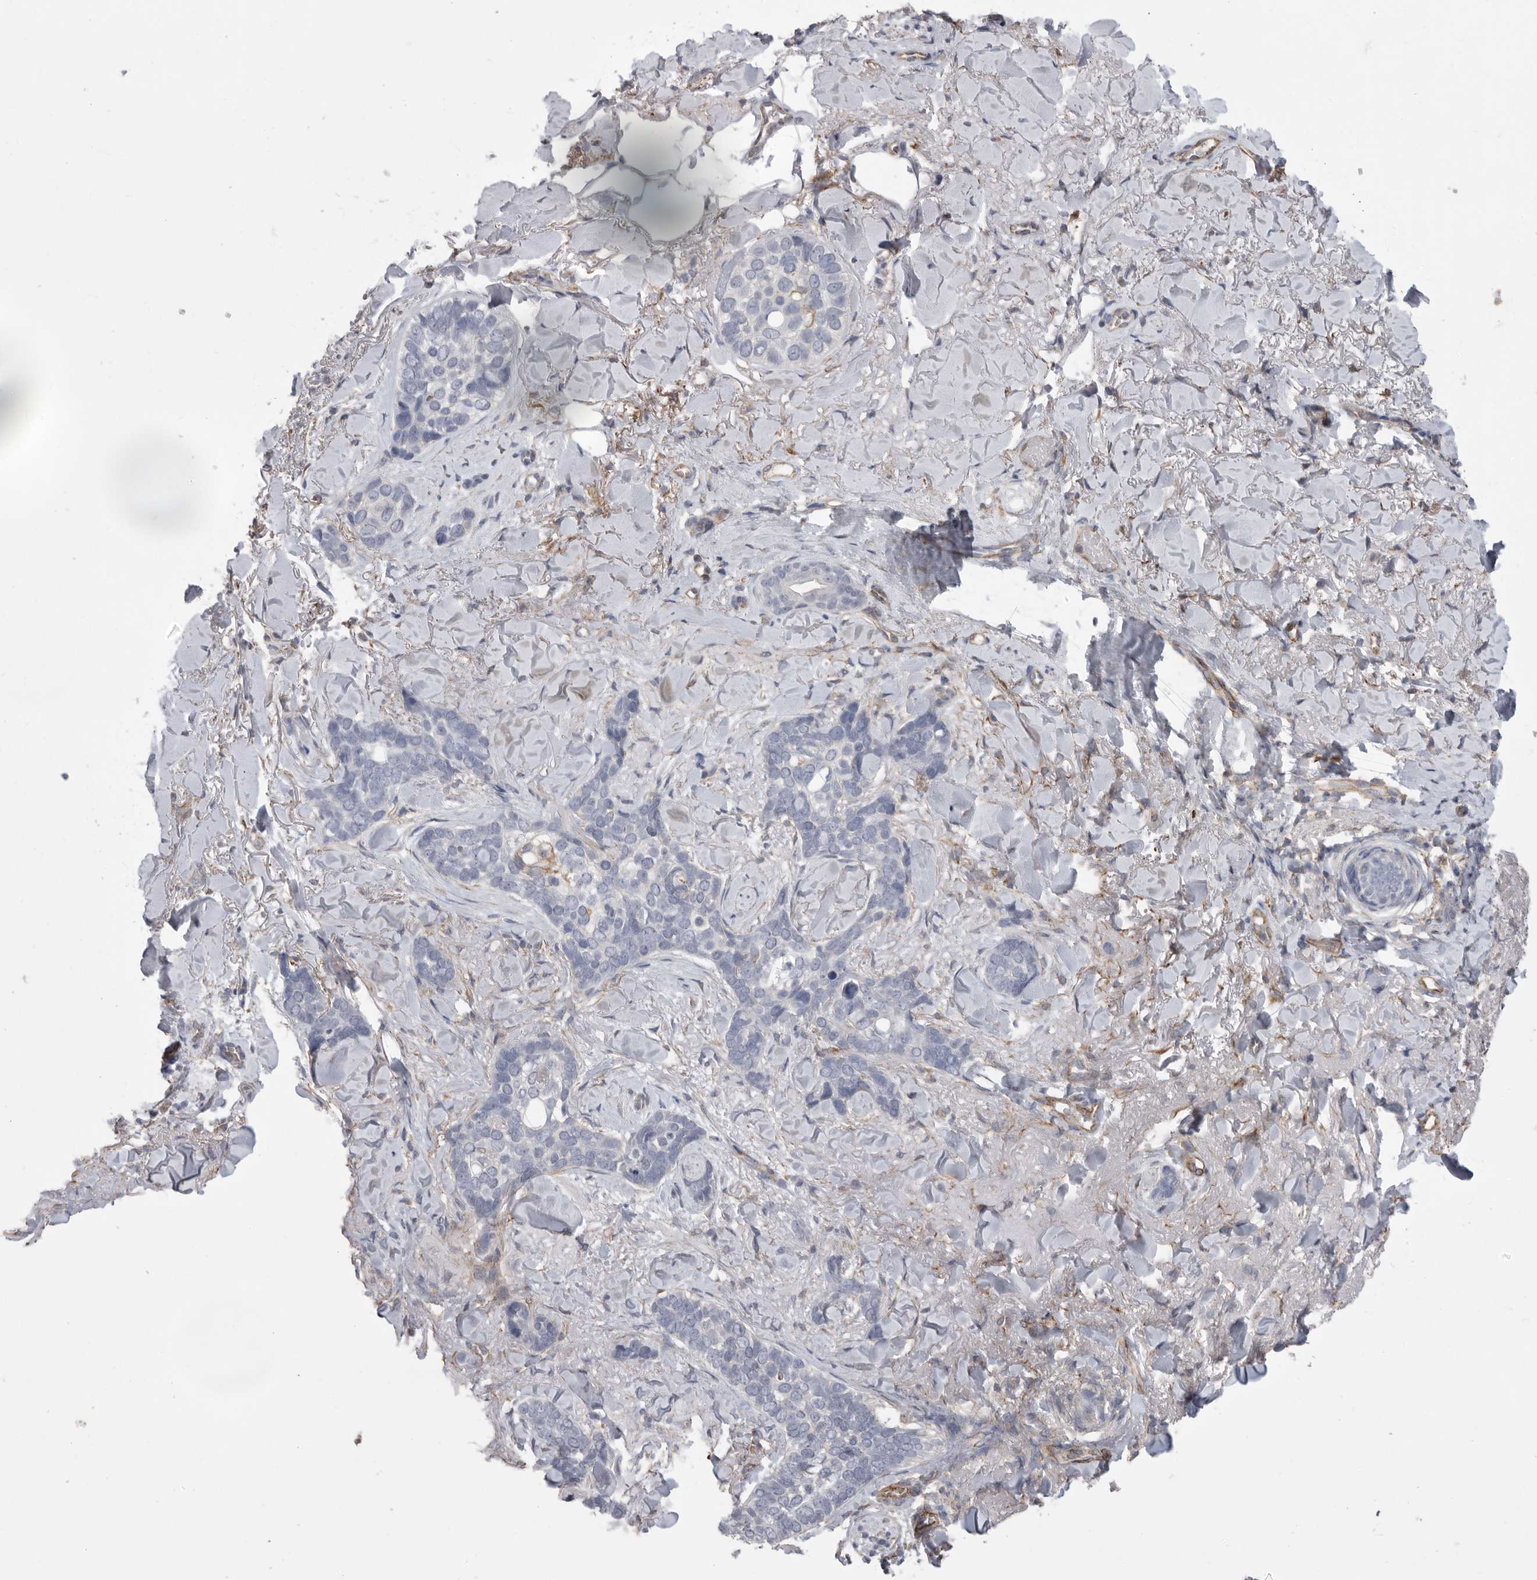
{"staining": {"intensity": "negative", "quantity": "none", "location": "none"}, "tissue": "skin cancer", "cell_type": "Tumor cells", "image_type": "cancer", "snomed": [{"axis": "morphology", "description": "Basal cell carcinoma"}, {"axis": "topography", "description": "Skin"}], "caption": "Skin cancer (basal cell carcinoma) stained for a protein using immunohistochemistry (IHC) demonstrates no expression tumor cells.", "gene": "SIGLEC10", "patient": {"sex": "female", "age": 82}}